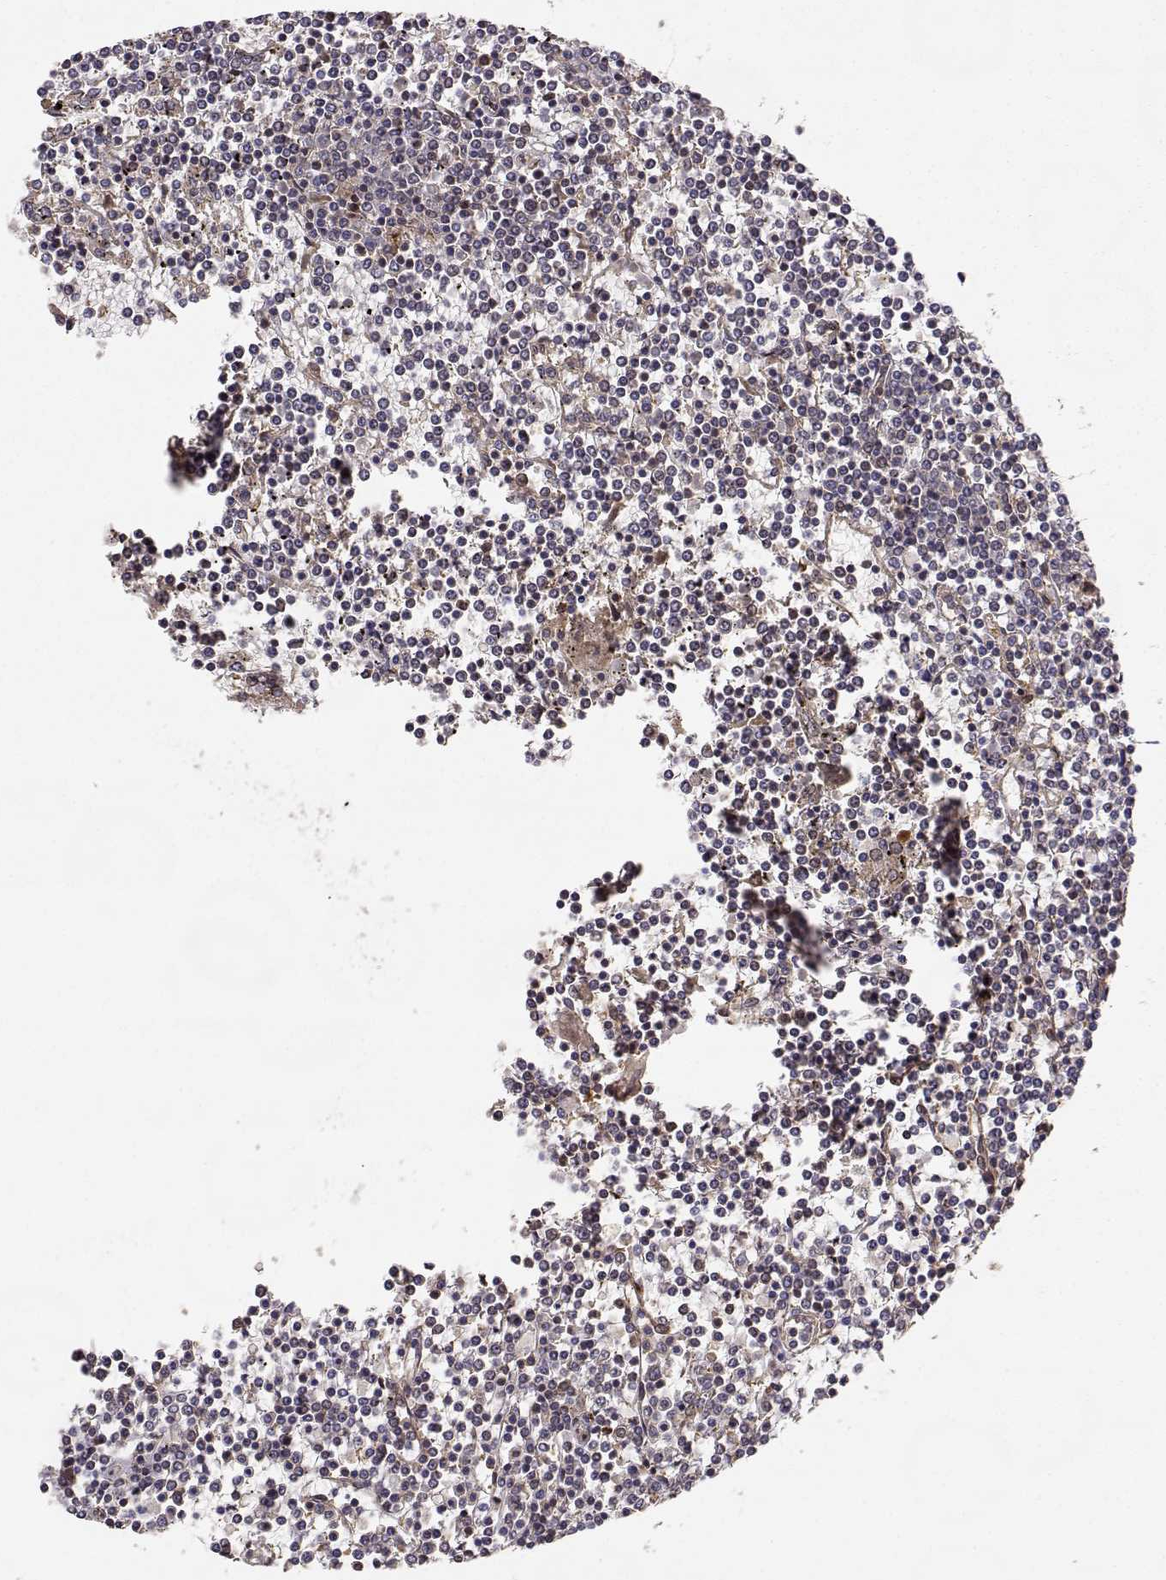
{"staining": {"intensity": "negative", "quantity": "none", "location": "none"}, "tissue": "lymphoma", "cell_type": "Tumor cells", "image_type": "cancer", "snomed": [{"axis": "morphology", "description": "Malignant lymphoma, non-Hodgkin's type, Low grade"}, {"axis": "topography", "description": "Spleen"}], "caption": "DAB (3,3'-diaminobenzidine) immunohistochemical staining of human lymphoma demonstrates no significant positivity in tumor cells.", "gene": "PICK1", "patient": {"sex": "female", "age": 19}}